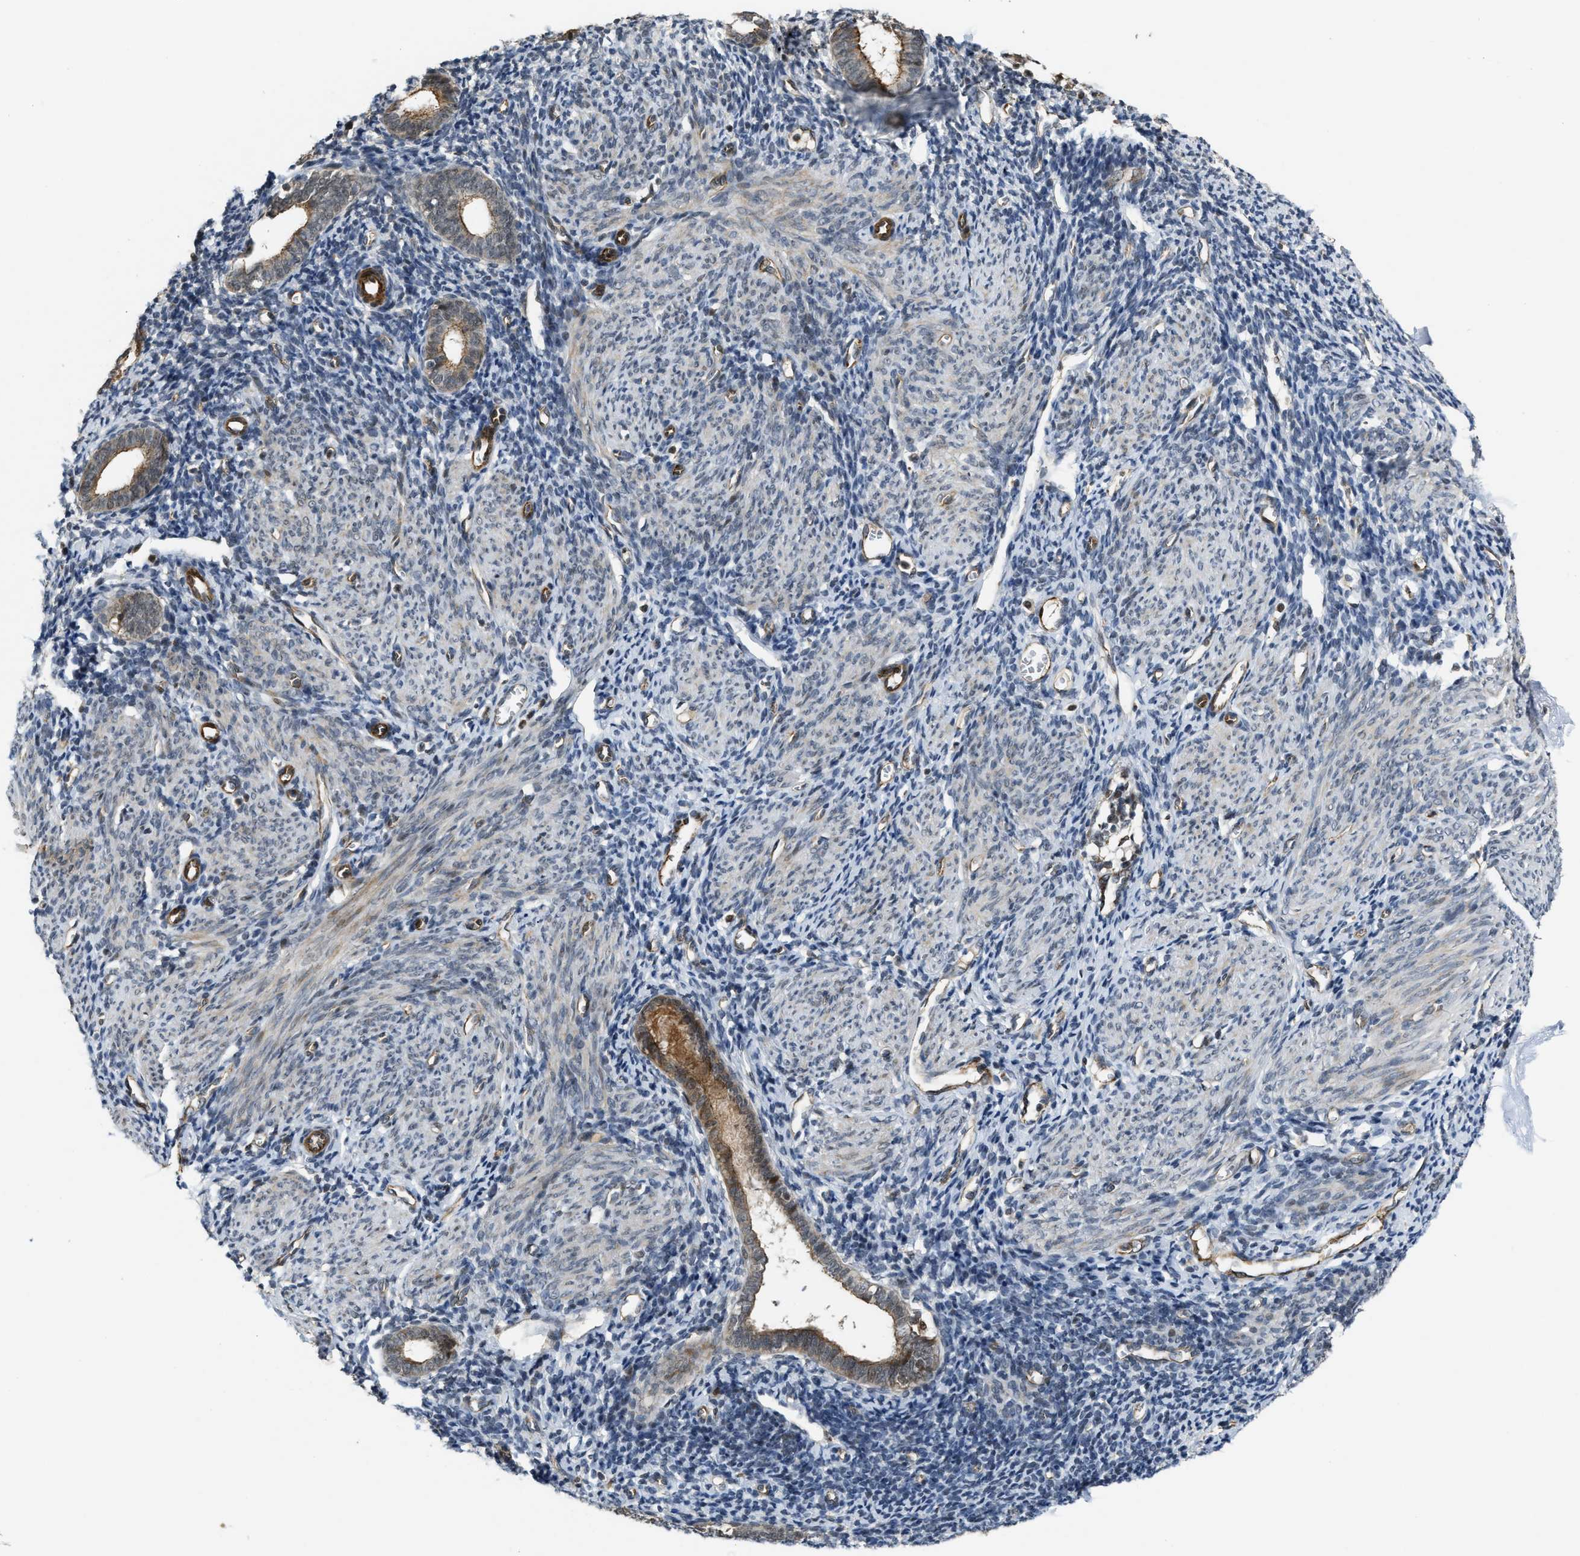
{"staining": {"intensity": "moderate", "quantity": "<25%", "location": "cytoplasmic/membranous"}, "tissue": "endometrium", "cell_type": "Cells in endometrial stroma", "image_type": "normal", "snomed": [{"axis": "morphology", "description": "Normal tissue, NOS"}, {"axis": "morphology", "description": "Adenocarcinoma, NOS"}, {"axis": "topography", "description": "Endometrium"}], "caption": "Immunohistochemical staining of normal endometrium demonstrates <25% levels of moderate cytoplasmic/membranous protein expression in approximately <25% of cells in endometrial stroma.", "gene": "DPF2", "patient": {"sex": "female", "age": 57}}